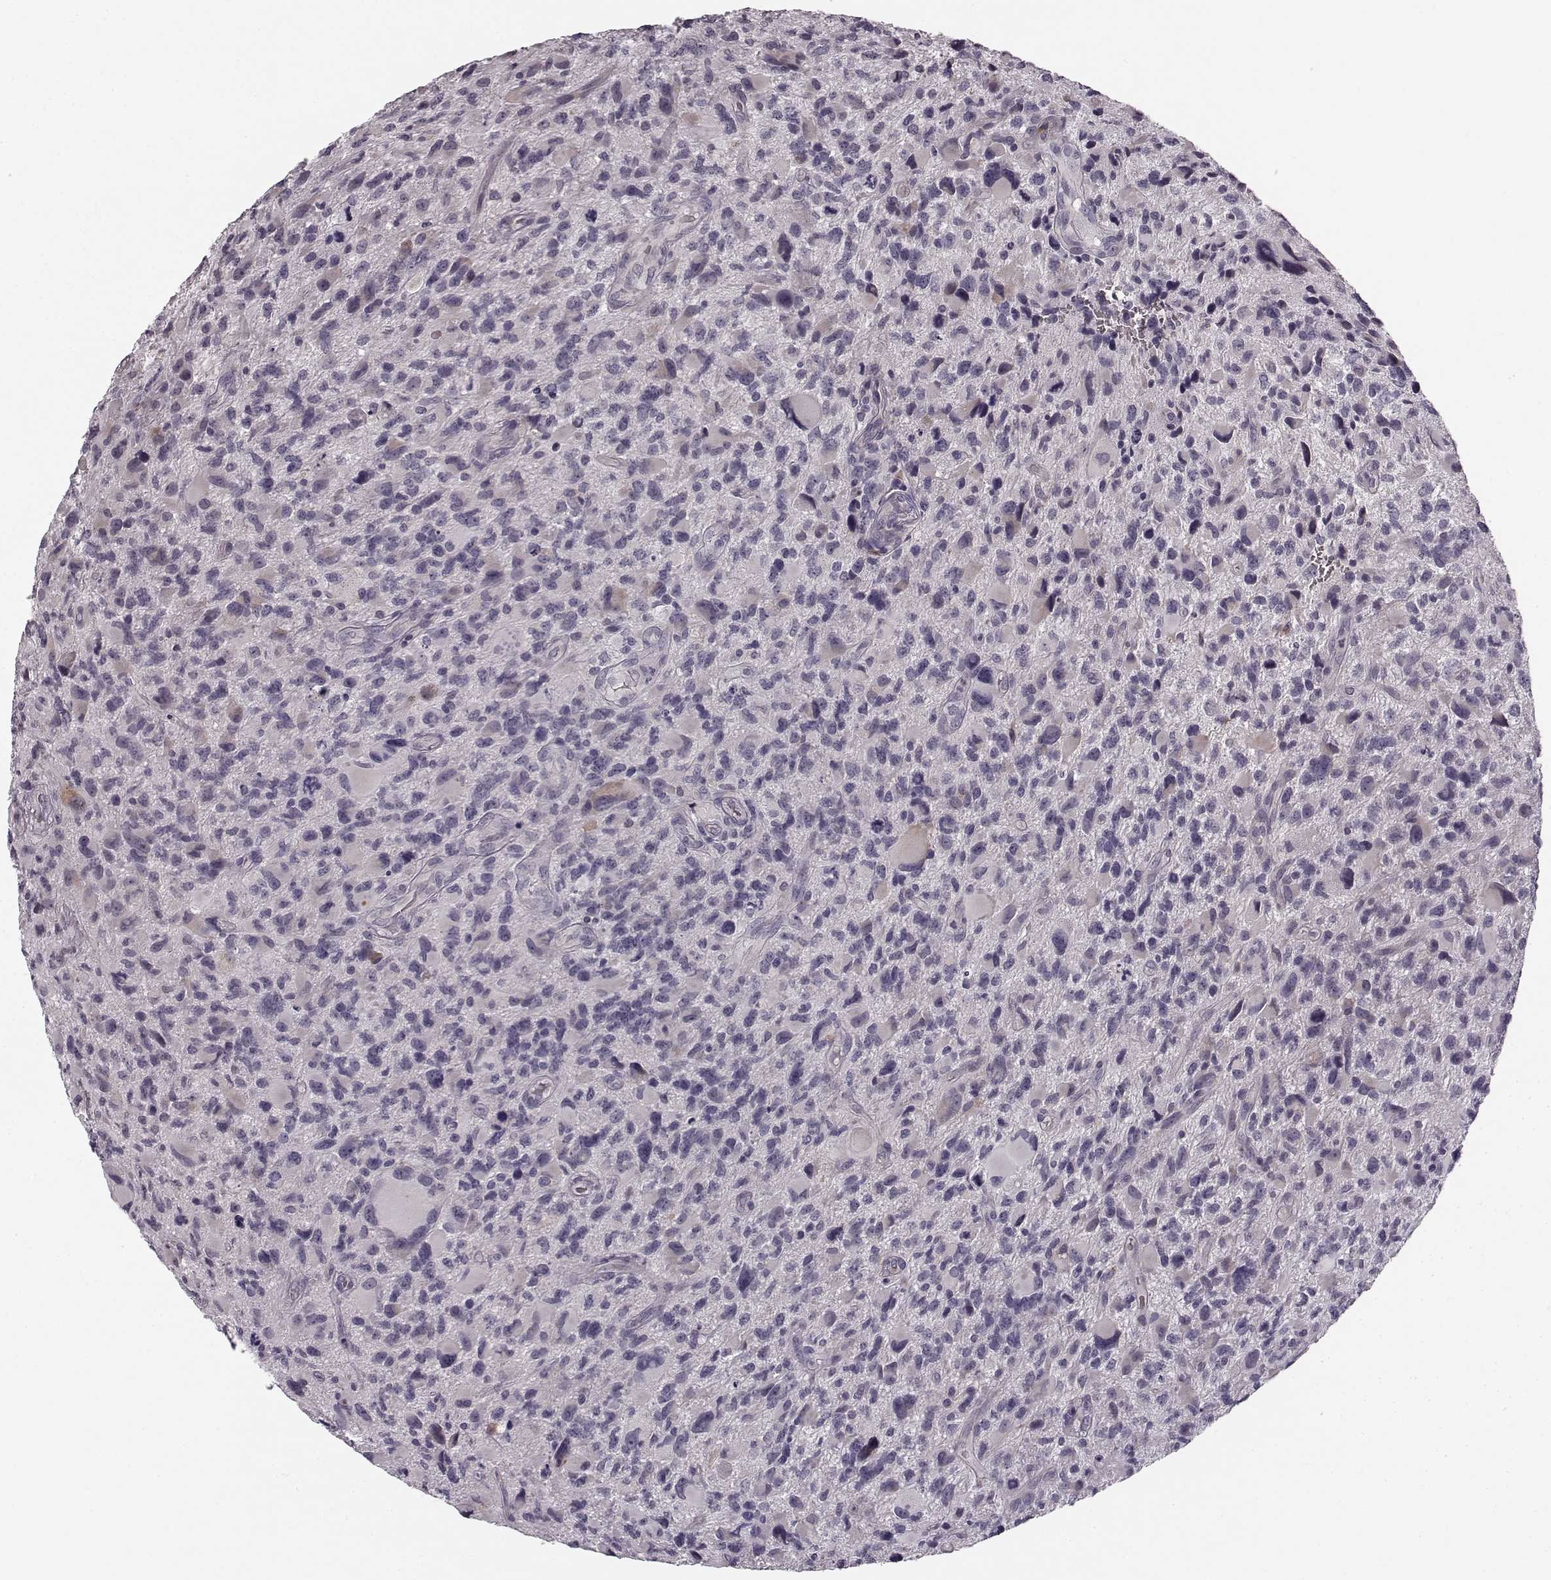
{"staining": {"intensity": "negative", "quantity": "none", "location": "none"}, "tissue": "glioma", "cell_type": "Tumor cells", "image_type": "cancer", "snomed": [{"axis": "morphology", "description": "Glioma, malignant, NOS"}, {"axis": "morphology", "description": "Glioma, malignant, High grade"}, {"axis": "topography", "description": "Brain"}], "caption": "The image exhibits no staining of tumor cells in glioma.", "gene": "FAM234B", "patient": {"sex": "female", "age": 71}}